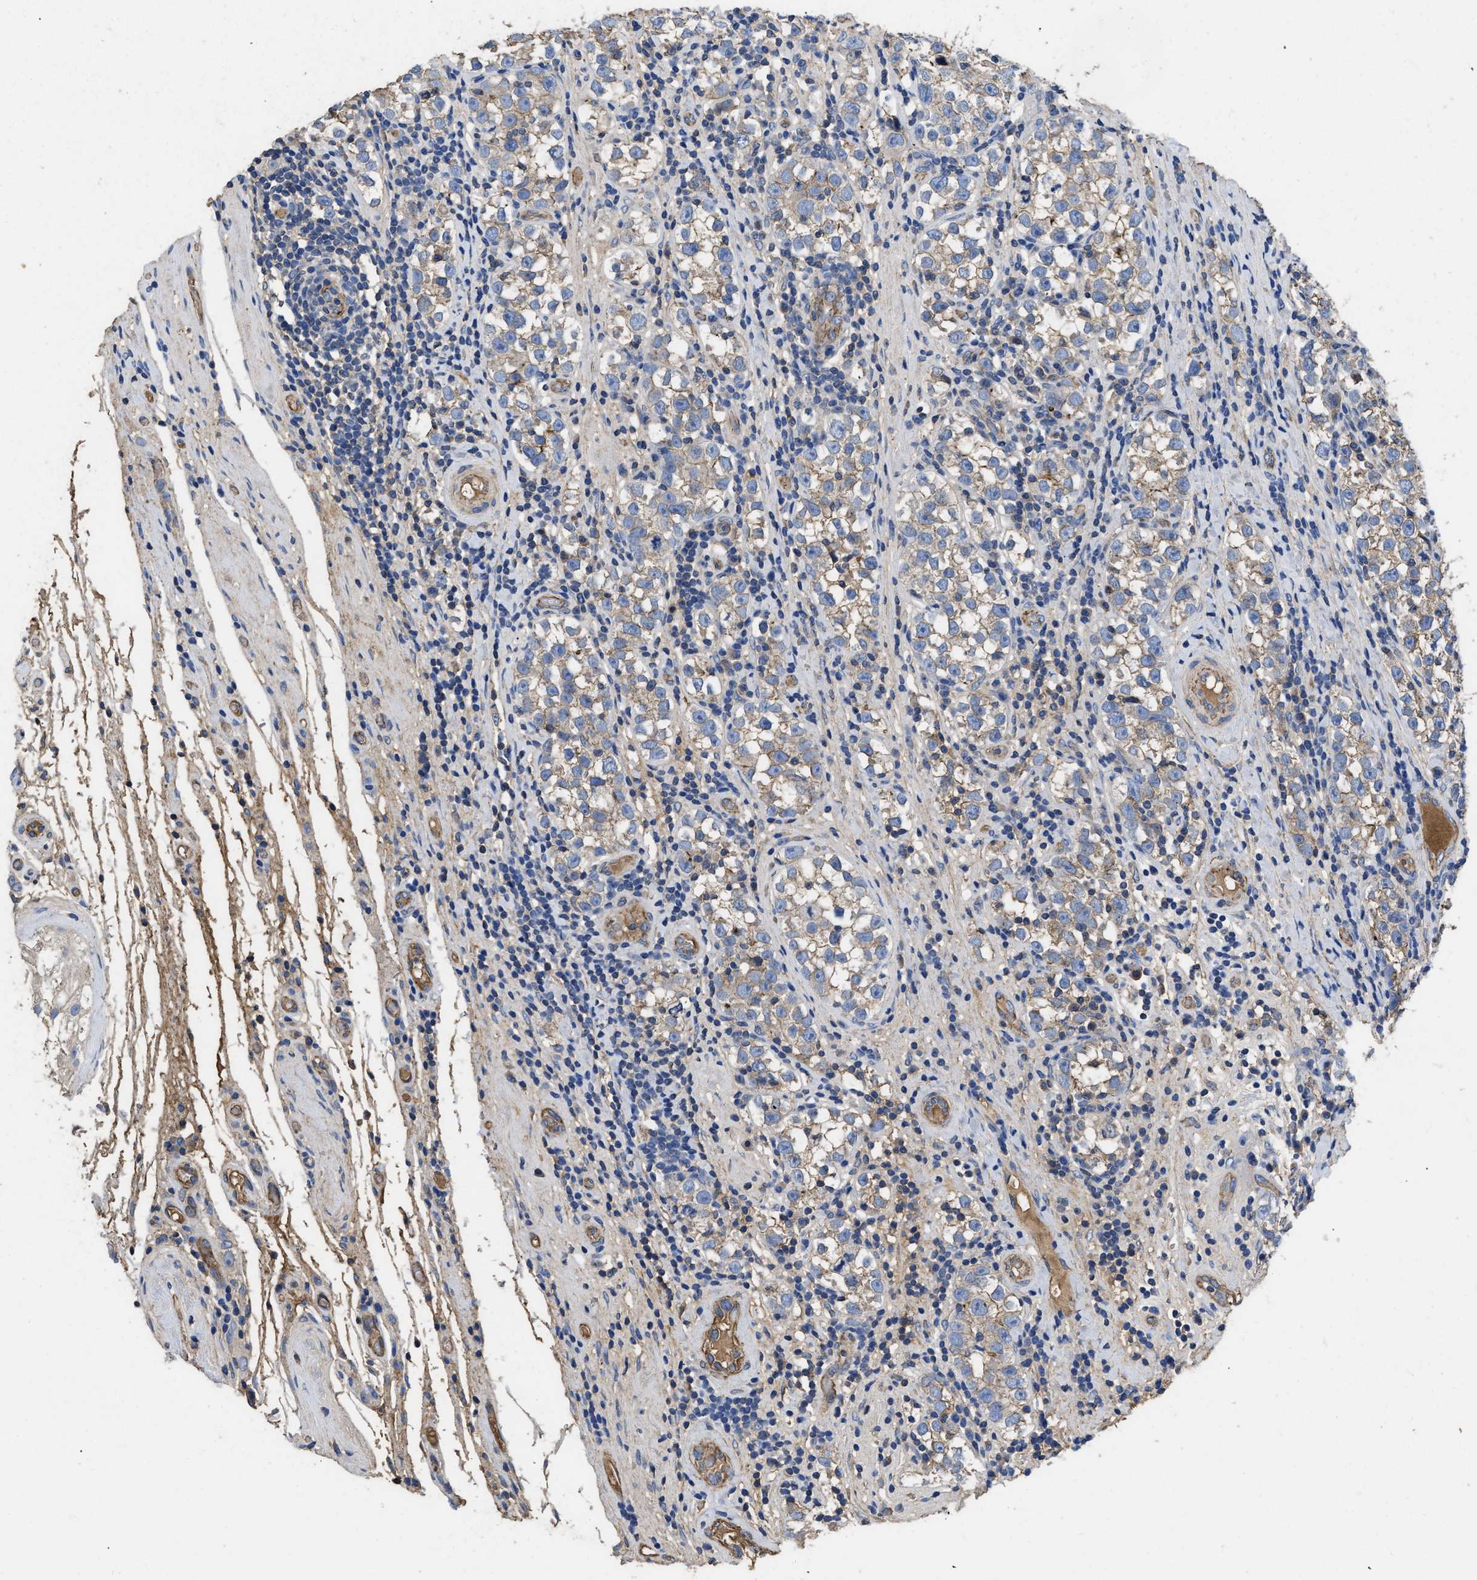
{"staining": {"intensity": "weak", "quantity": ">75%", "location": "cytoplasmic/membranous"}, "tissue": "testis cancer", "cell_type": "Tumor cells", "image_type": "cancer", "snomed": [{"axis": "morphology", "description": "Normal tissue, NOS"}, {"axis": "morphology", "description": "Seminoma, NOS"}, {"axis": "topography", "description": "Testis"}], "caption": "Human testis cancer stained with a brown dye exhibits weak cytoplasmic/membranous positive positivity in about >75% of tumor cells.", "gene": "USP4", "patient": {"sex": "male", "age": 43}}